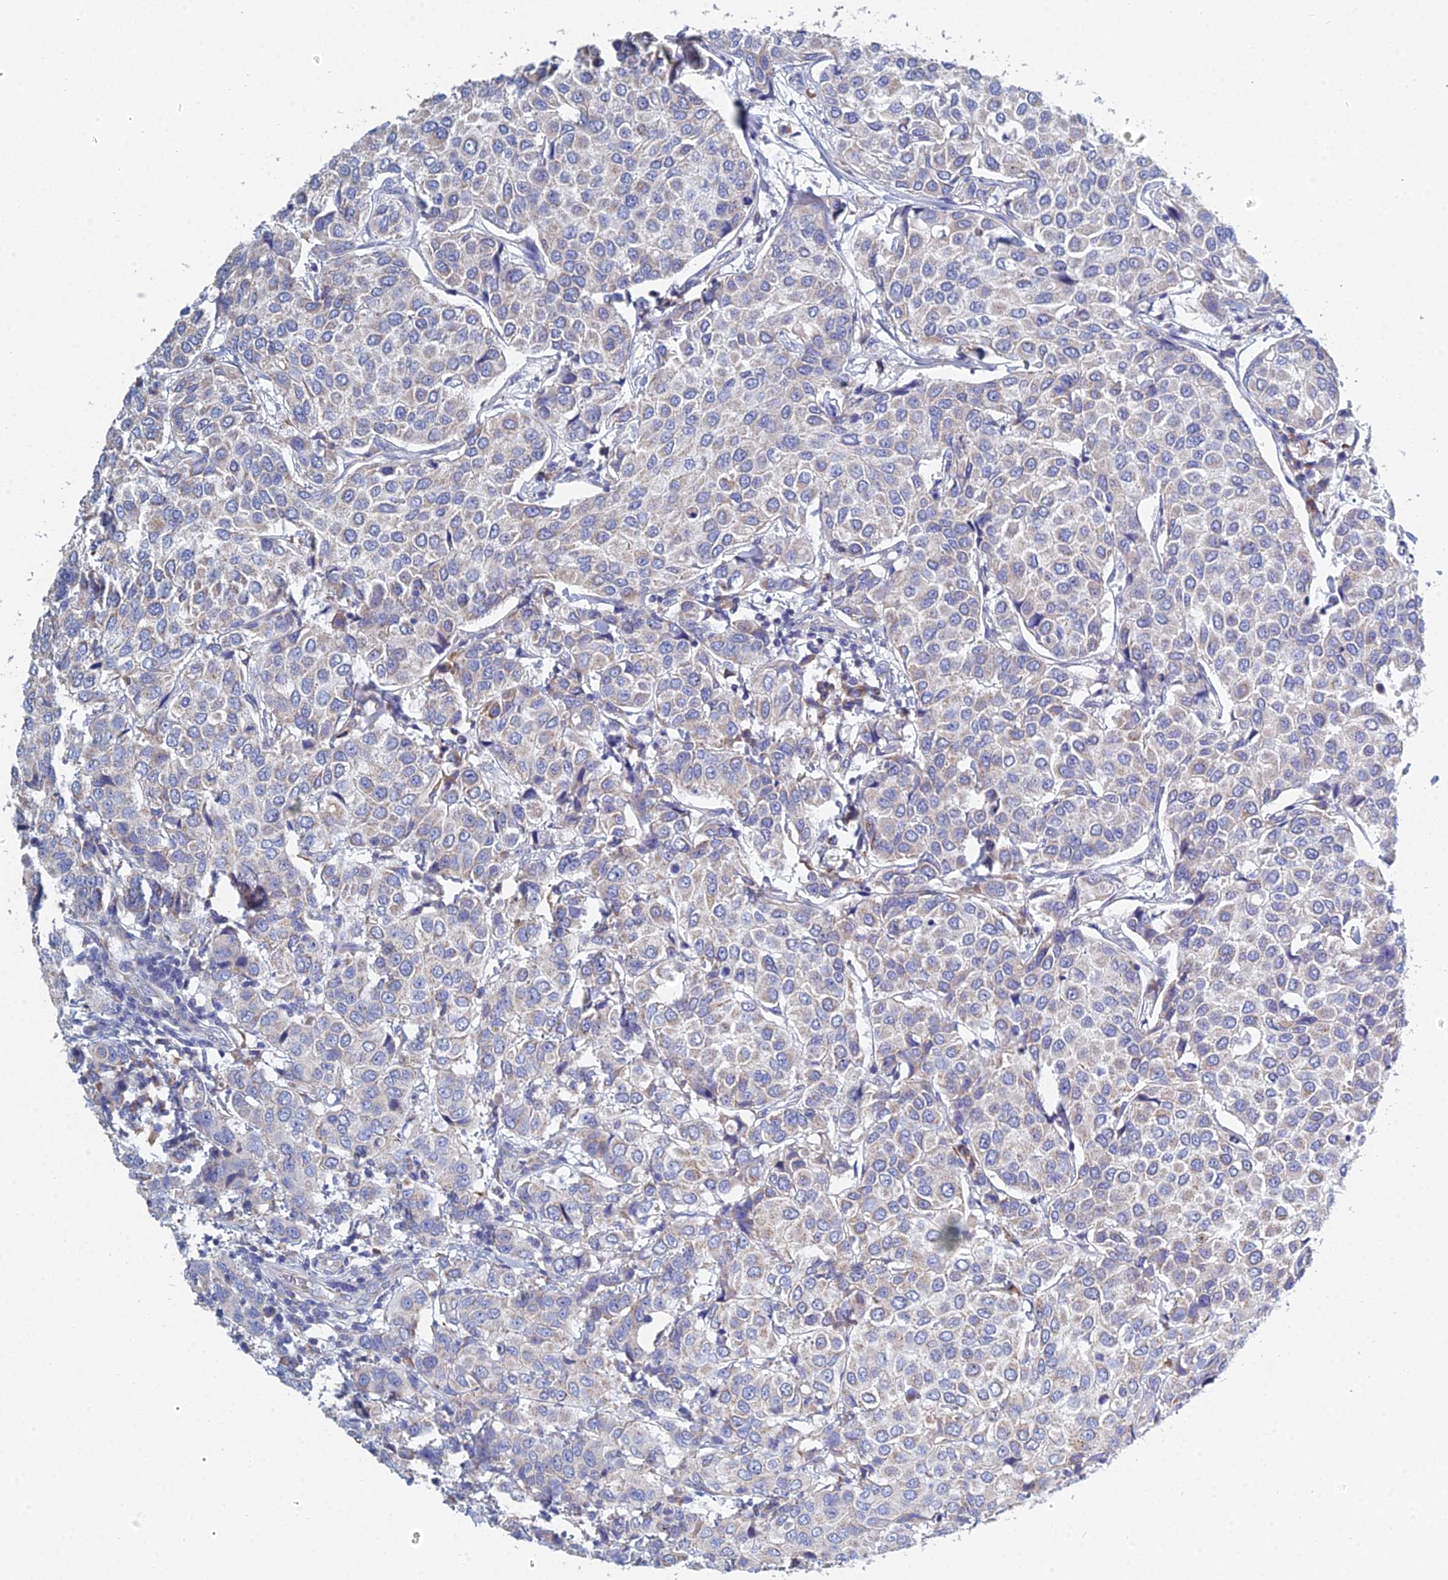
{"staining": {"intensity": "weak", "quantity": "<25%", "location": "cytoplasmic/membranous"}, "tissue": "breast cancer", "cell_type": "Tumor cells", "image_type": "cancer", "snomed": [{"axis": "morphology", "description": "Duct carcinoma"}, {"axis": "topography", "description": "Breast"}], "caption": "DAB (3,3'-diaminobenzidine) immunohistochemical staining of human infiltrating ductal carcinoma (breast) shows no significant staining in tumor cells.", "gene": "CRACR2B", "patient": {"sex": "female", "age": 55}}